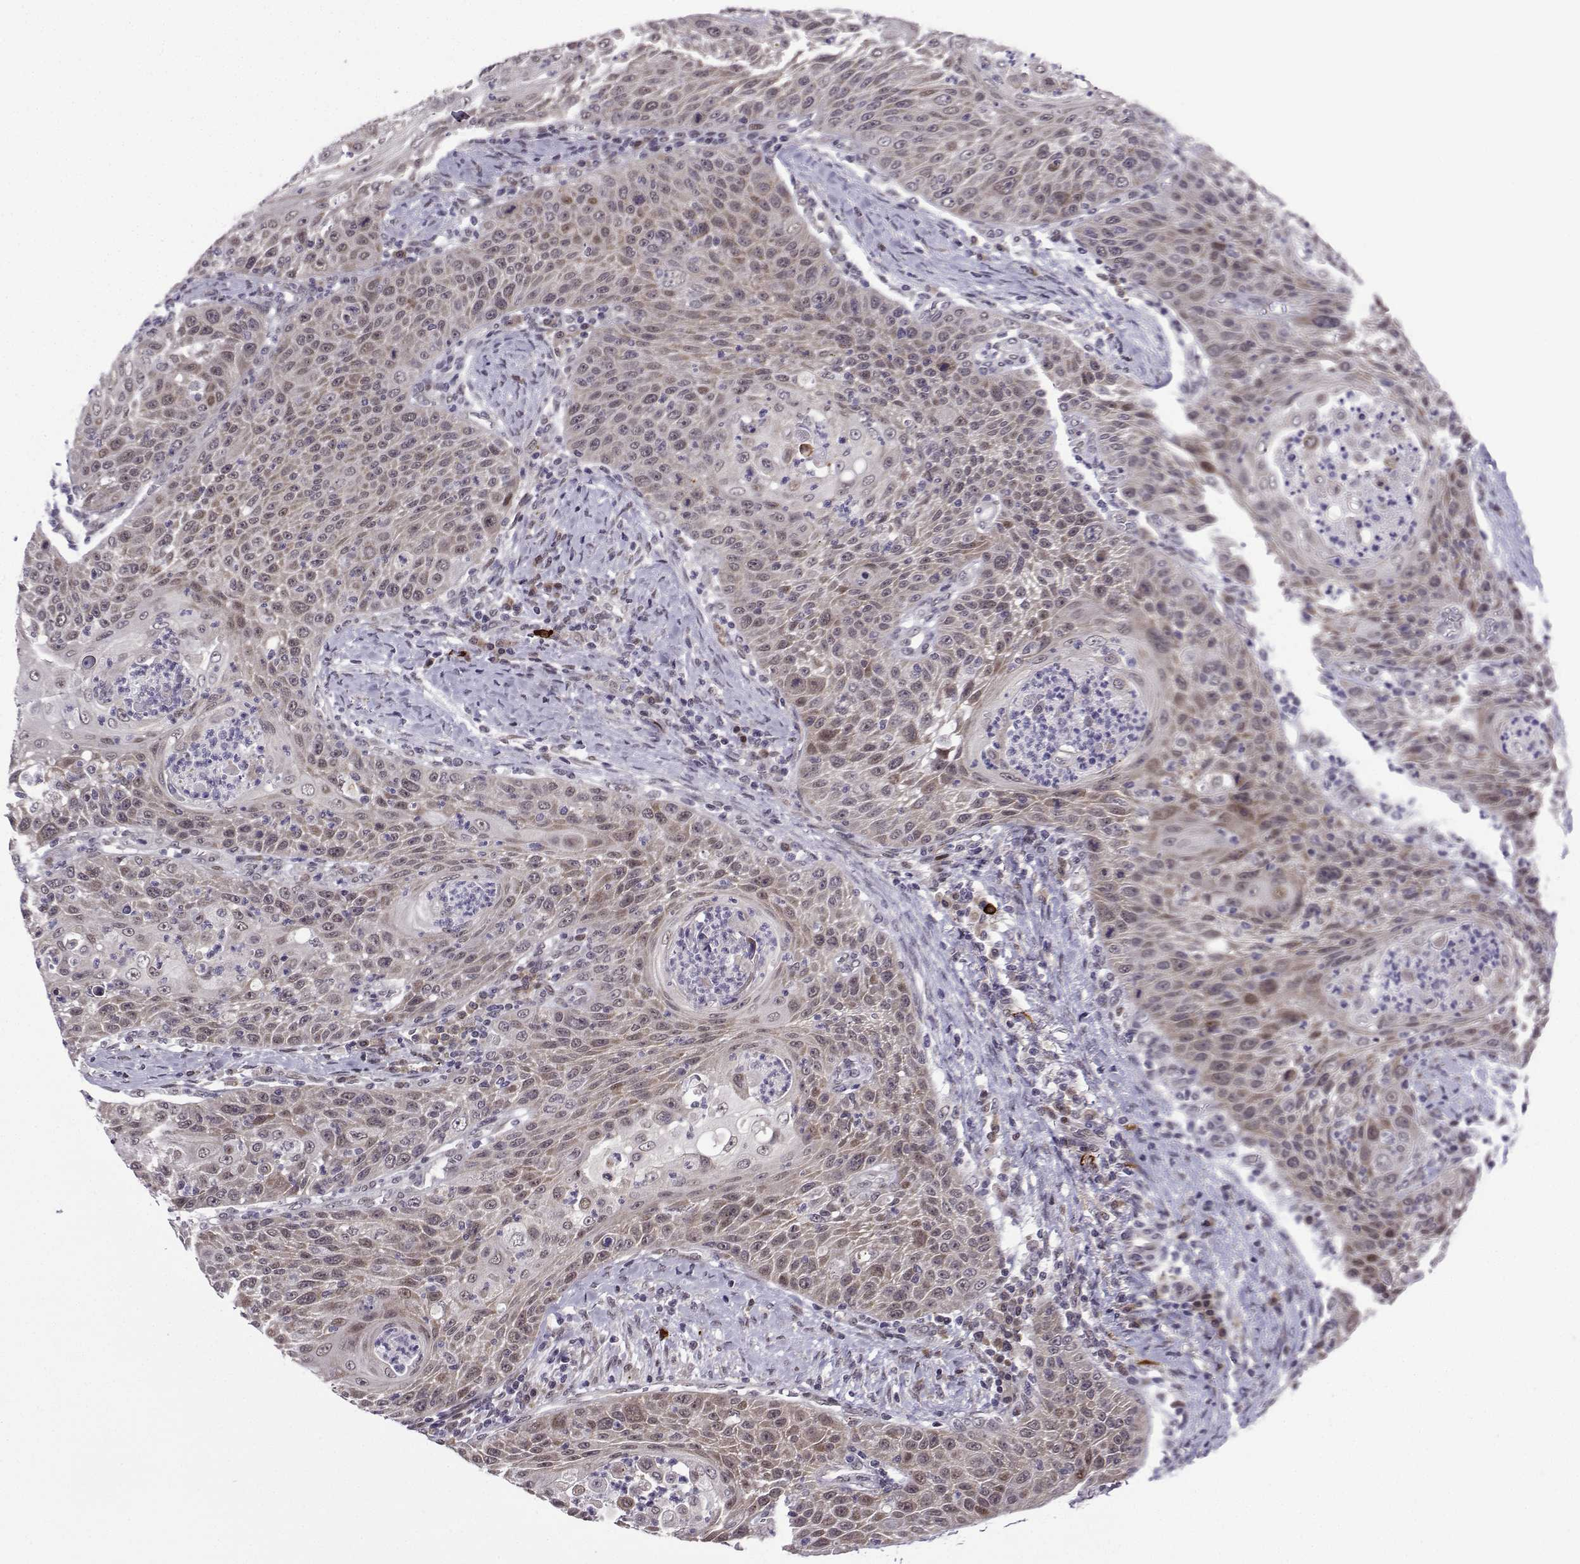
{"staining": {"intensity": "weak", "quantity": ">75%", "location": "cytoplasmic/membranous"}, "tissue": "head and neck cancer", "cell_type": "Tumor cells", "image_type": "cancer", "snomed": [{"axis": "morphology", "description": "Squamous cell carcinoma, NOS"}, {"axis": "topography", "description": "Head-Neck"}], "caption": "Squamous cell carcinoma (head and neck) was stained to show a protein in brown. There is low levels of weak cytoplasmic/membranous staining in about >75% of tumor cells. (DAB IHC with brightfield microscopy, high magnification).", "gene": "FGF3", "patient": {"sex": "male", "age": 69}}